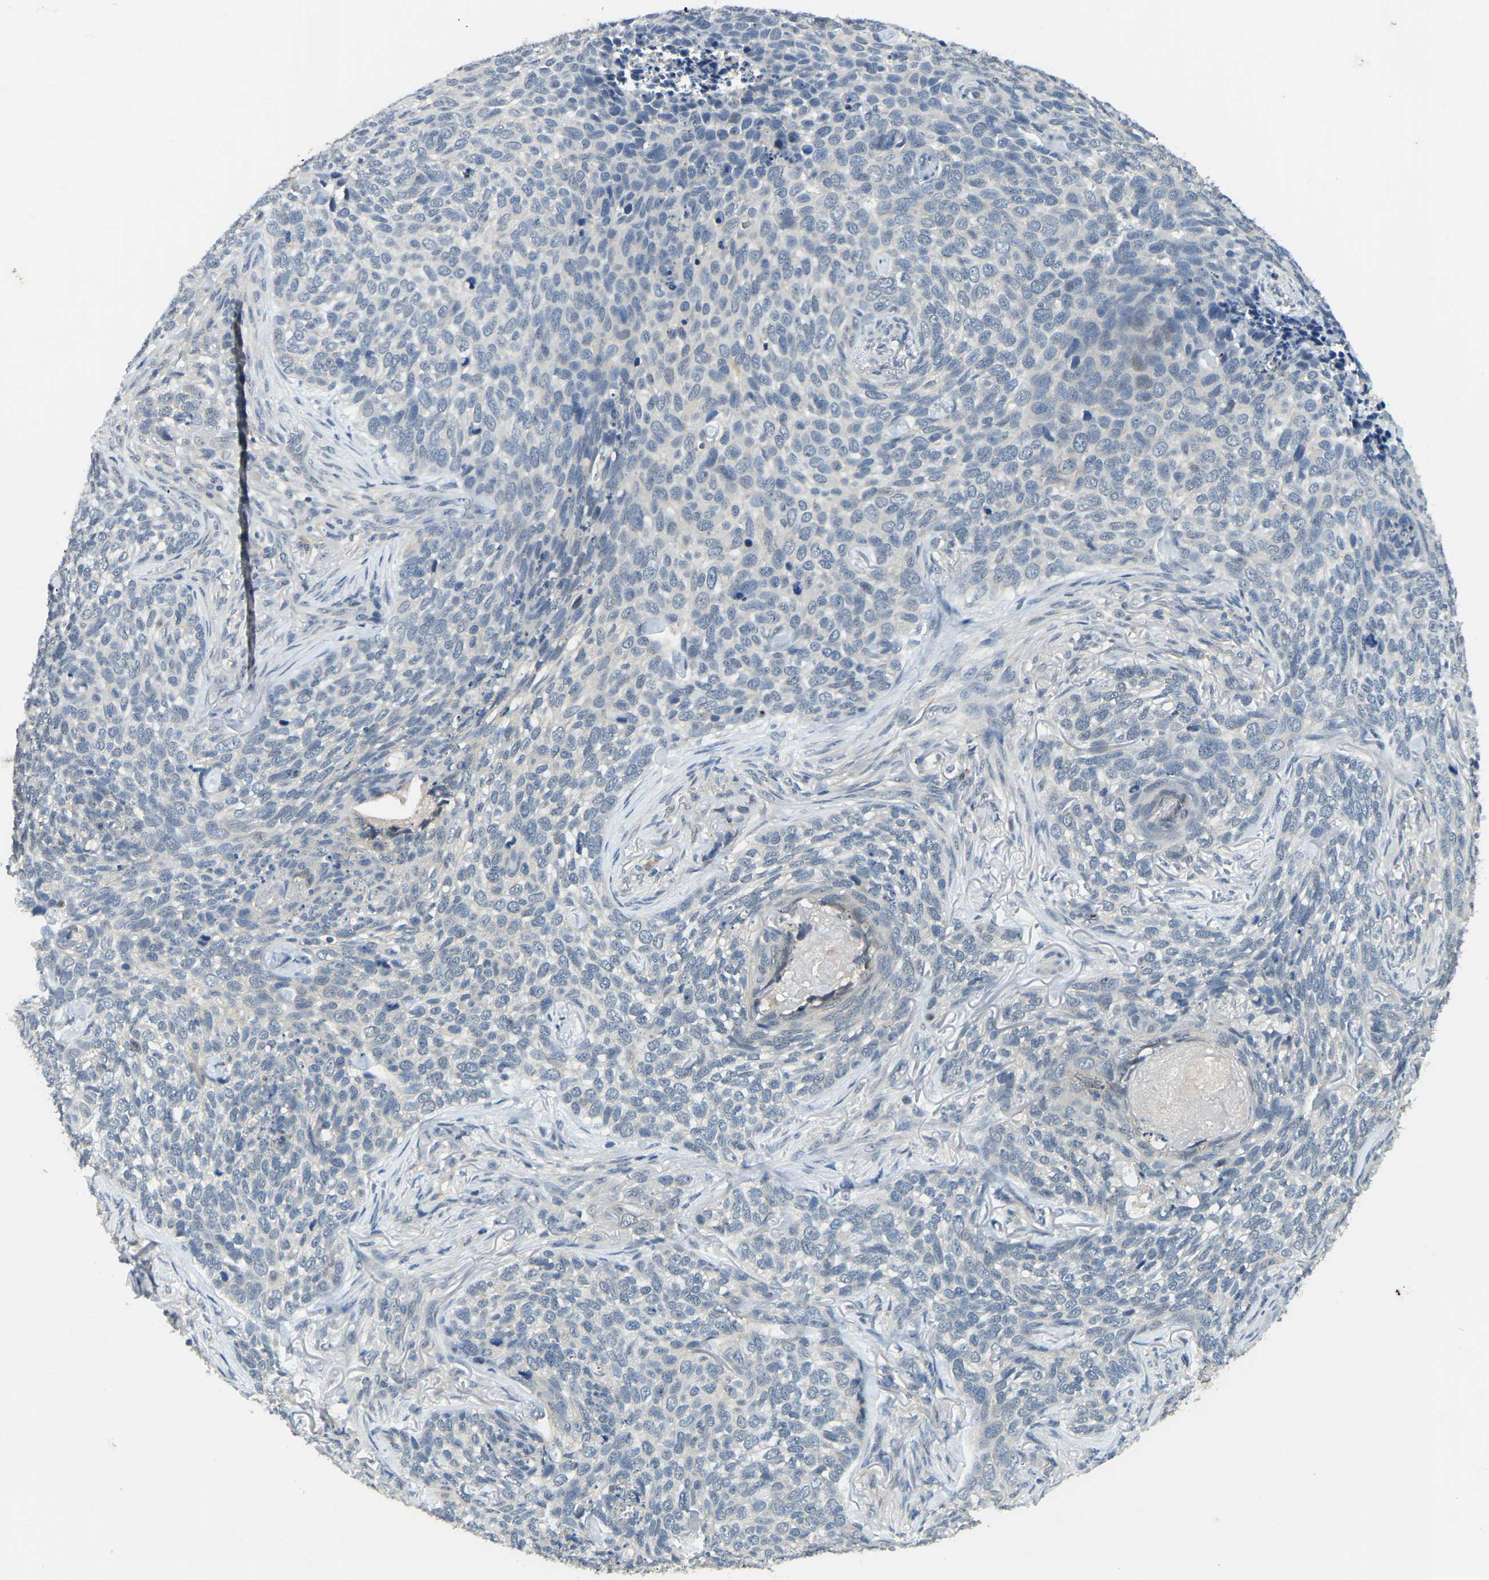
{"staining": {"intensity": "negative", "quantity": "none", "location": "none"}, "tissue": "skin cancer", "cell_type": "Tumor cells", "image_type": "cancer", "snomed": [{"axis": "morphology", "description": "Basal cell carcinoma"}, {"axis": "topography", "description": "Skin"}], "caption": "Photomicrograph shows no significant protein positivity in tumor cells of skin basal cell carcinoma.", "gene": "AHNAK", "patient": {"sex": "female", "age": 64}}